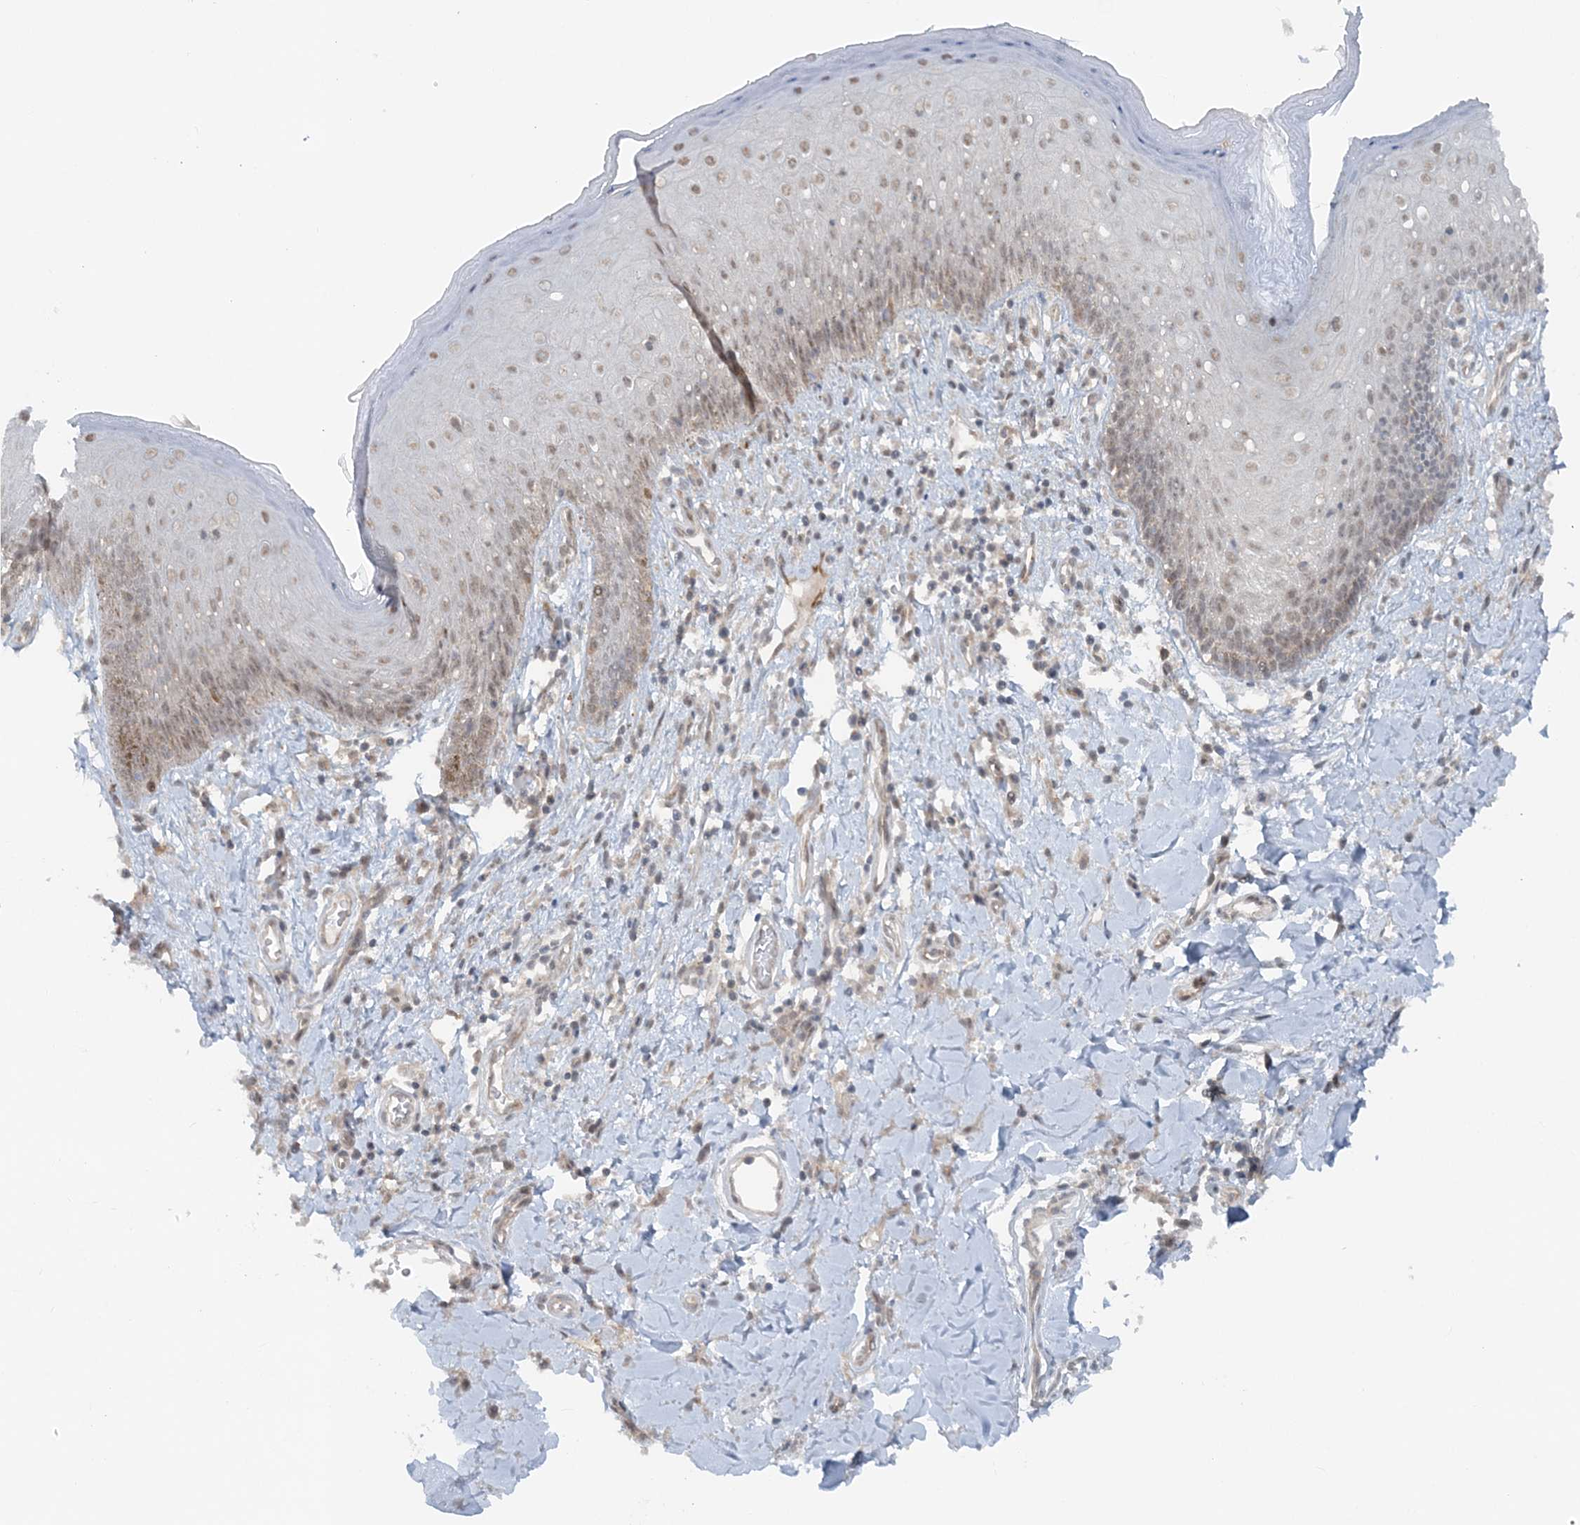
{"staining": {"intensity": "weak", "quantity": "<25%", "location": "nuclear"}, "tissue": "skin", "cell_type": "Epidermal cells", "image_type": "normal", "snomed": [{"axis": "morphology", "description": "Normal tissue, NOS"}, {"axis": "morphology", "description": "Squamous cell carcinoma, NOS"}, {"axis": "topography", "description": "Vulva"}], "caption": "Human skin stained for a protein using IHC demonstrates no positivity in epidermal cells.", "gene": "ATP11A", "patient": {"sex": "female", "age": 85}}